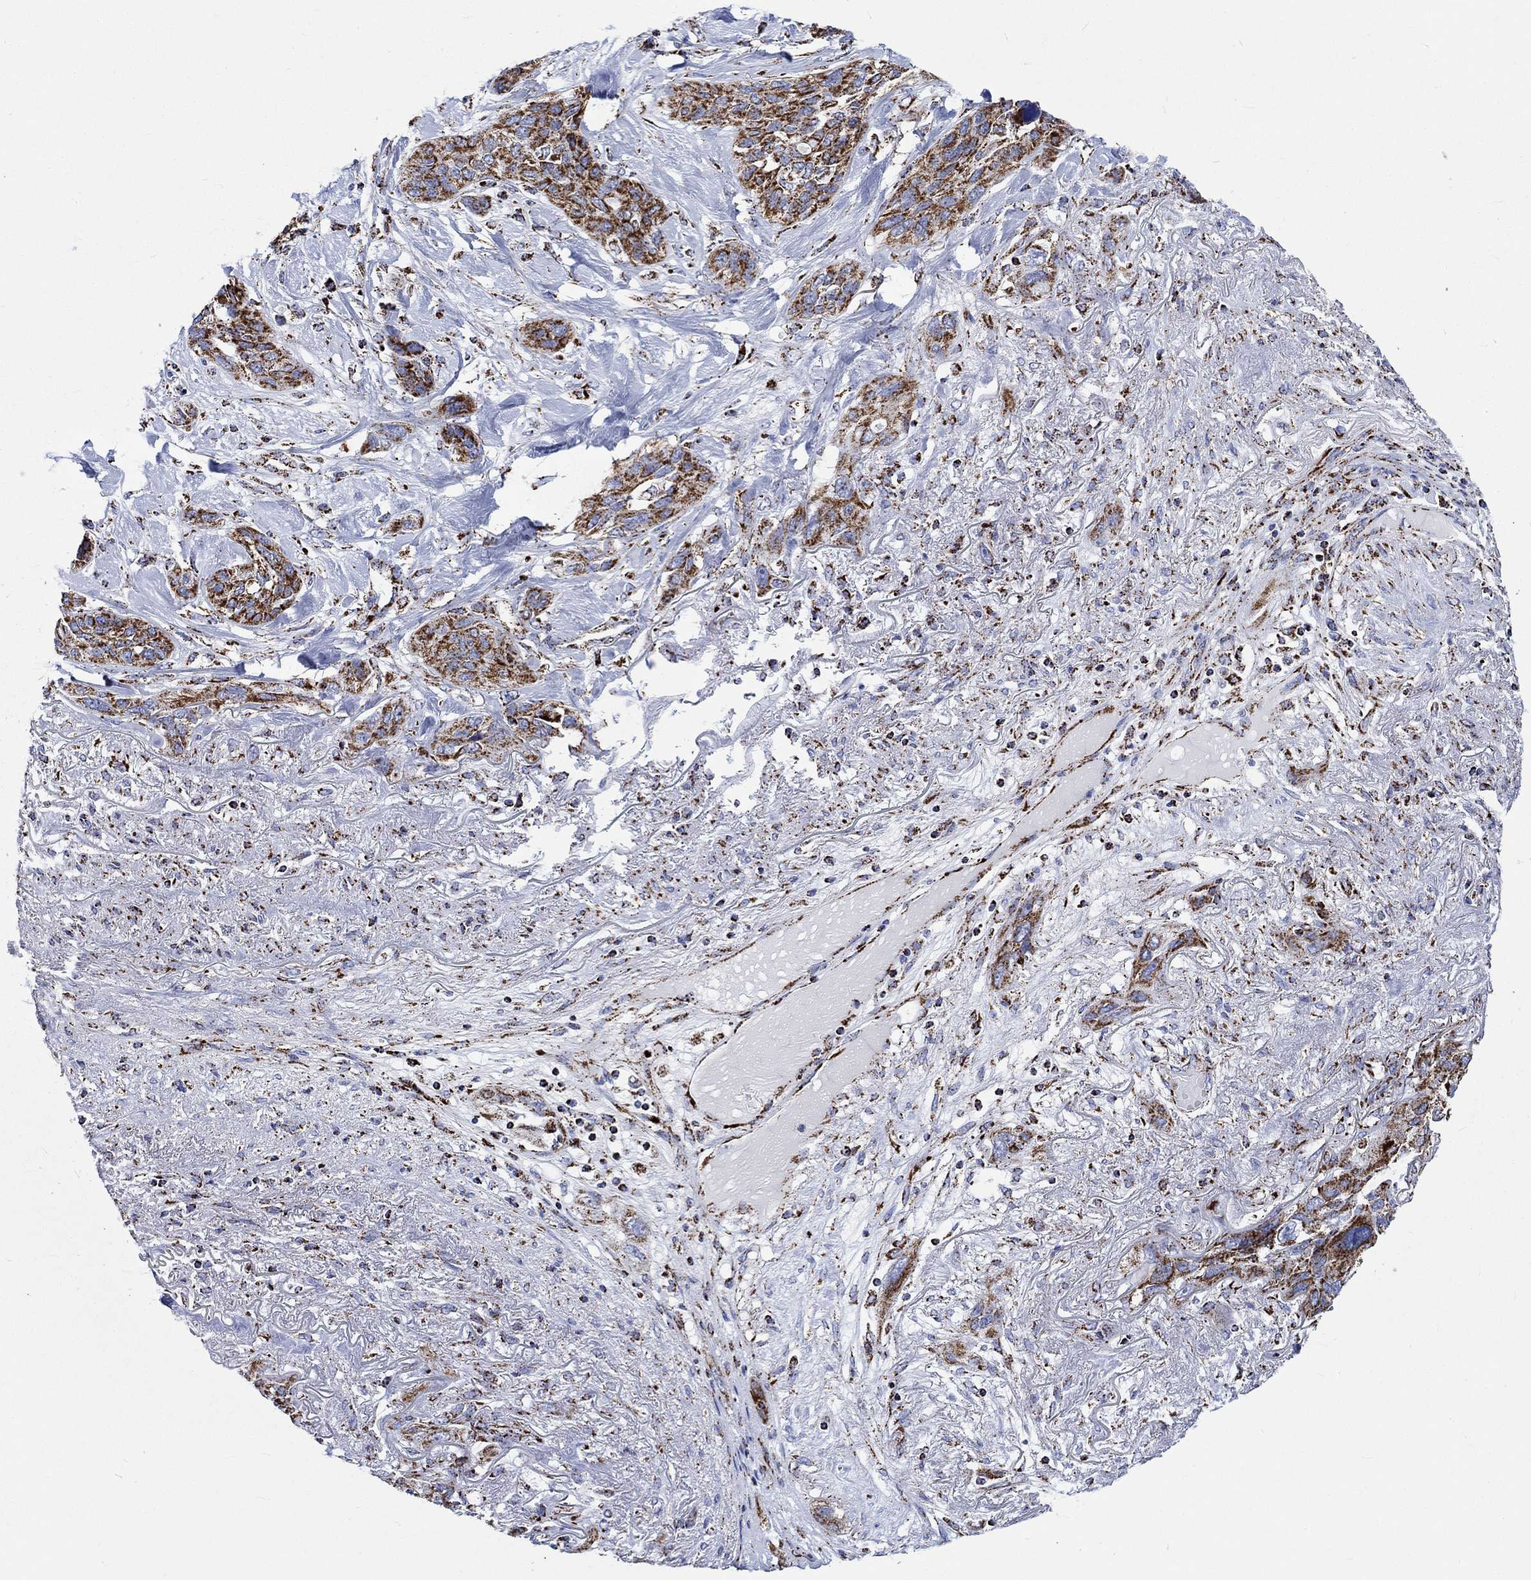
{"staining": {"intensity": "strong", "quantity": ">75%", "location": "cytoplasmic/membranous"}, "tissue": "lung cancer", "cell_type": "Tumor cells", "image_type": "cancer", "snomed": [{"axis": "morphology", "description": "Squamous cell carcinoma, NOS"}, {"axis": "topography", "description": "Lung"}], "caption": "IHC image of human lung cancer stained for a protein (brown), which shows high levels of strong cytoplasmic/membranous positivity in approximately >75% of tumor cells.", "gene": "RCE1", "patient": {"sex": "female", "age": 70}}